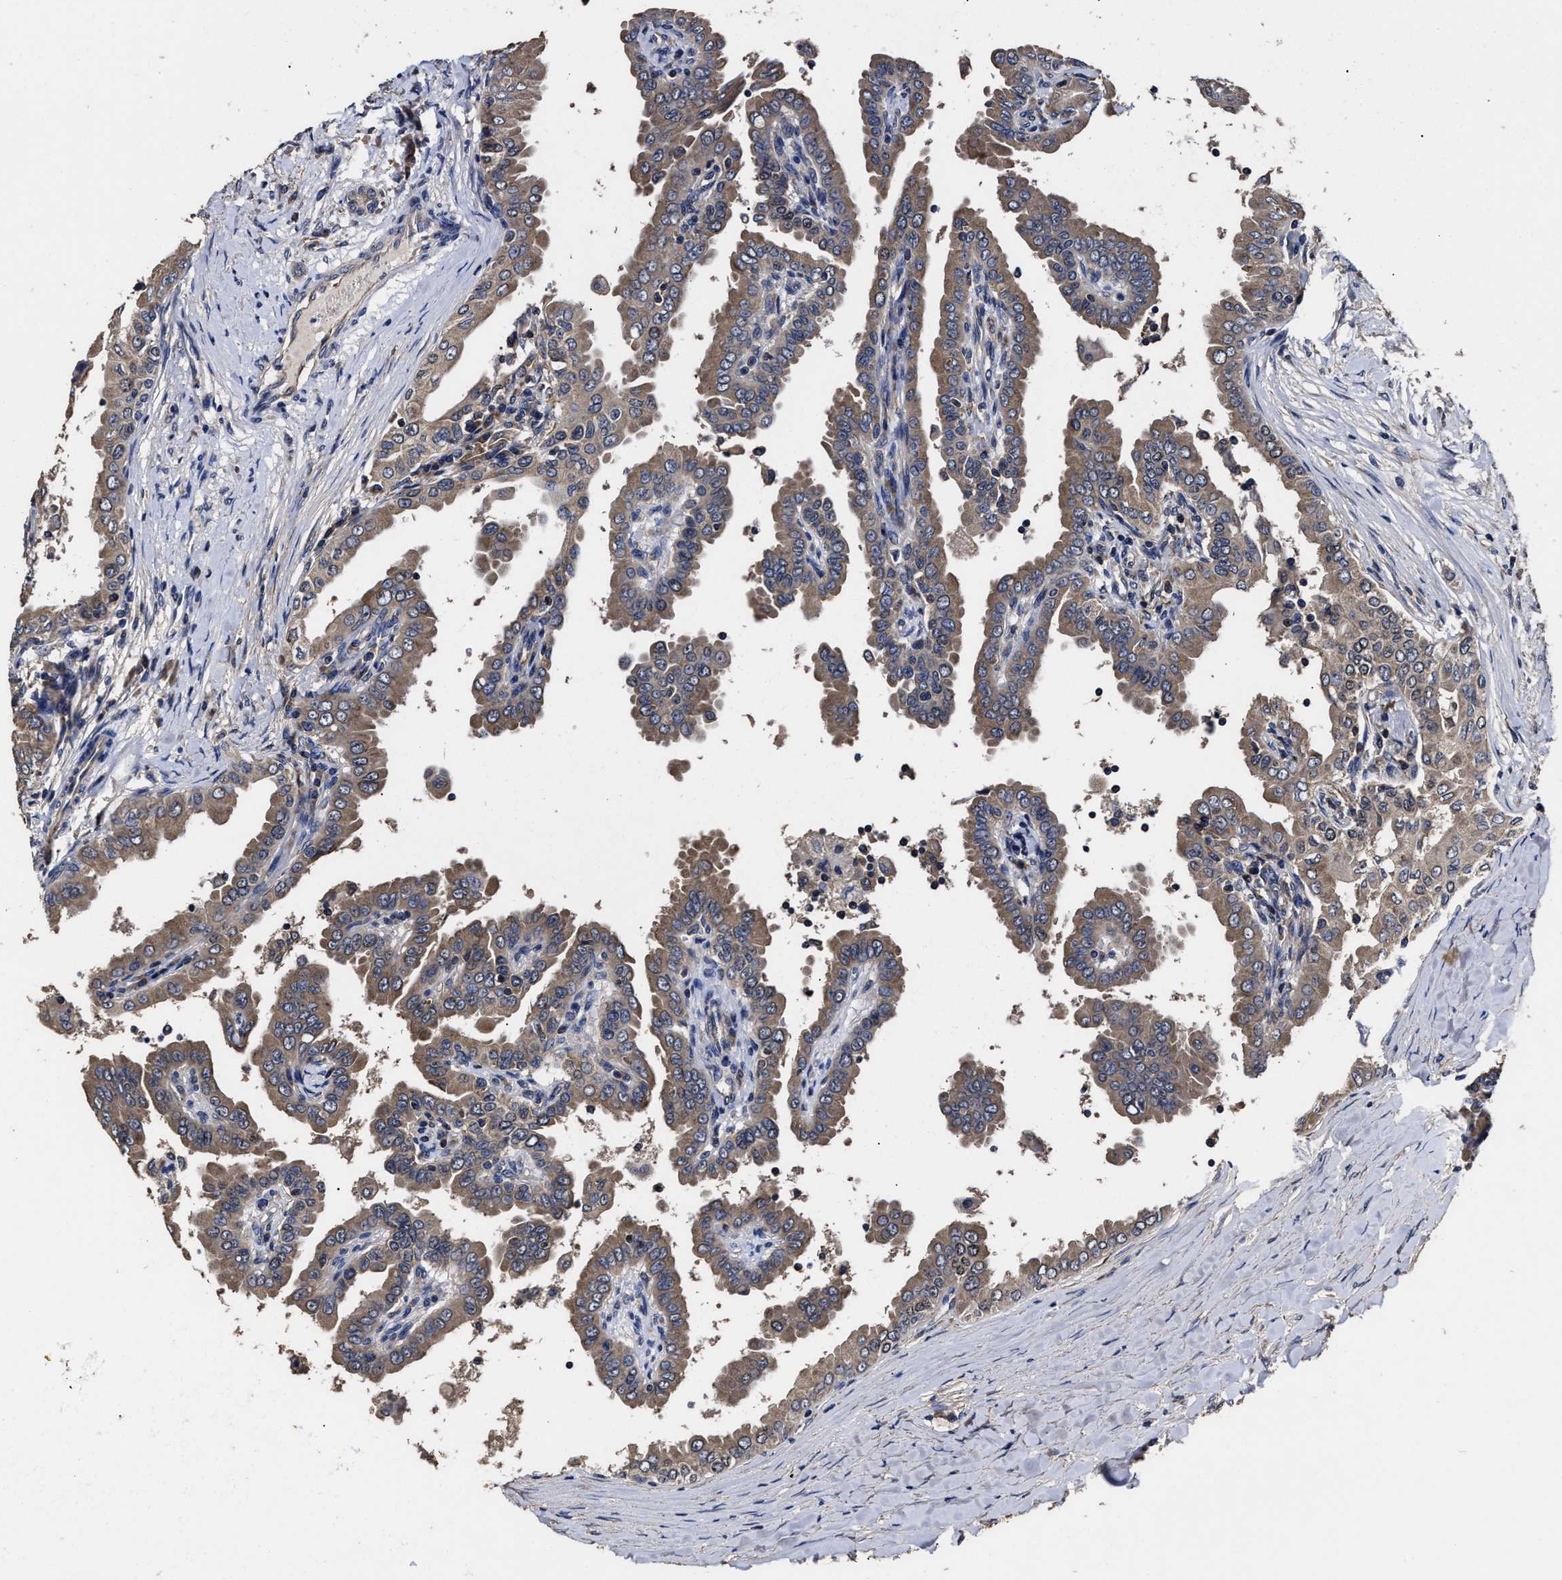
{"staining": {"intensity": "moderate", "quantity": ">75%", "location": "cytoplasmic/membranous"}, "tissue": "thyroid cancer", "cell_type": "Tumor cells", "image_type": "cancer", "snomed": [{"axis": "morphology", "description": "Papillary adenocarcinoma, NOS"}, {"axis": "topography", "description": "Thyroid gland"}], "caption": "Immunohistochemical staining of thyroid papillary adenocarcinoma shows moderate cytoplasmic/membranous protein expression in approximately >75% of tumor cells. Nuclei are stained in blue.", "gene": "AVEN", "patient": {"sex": "male", "age": 33}}